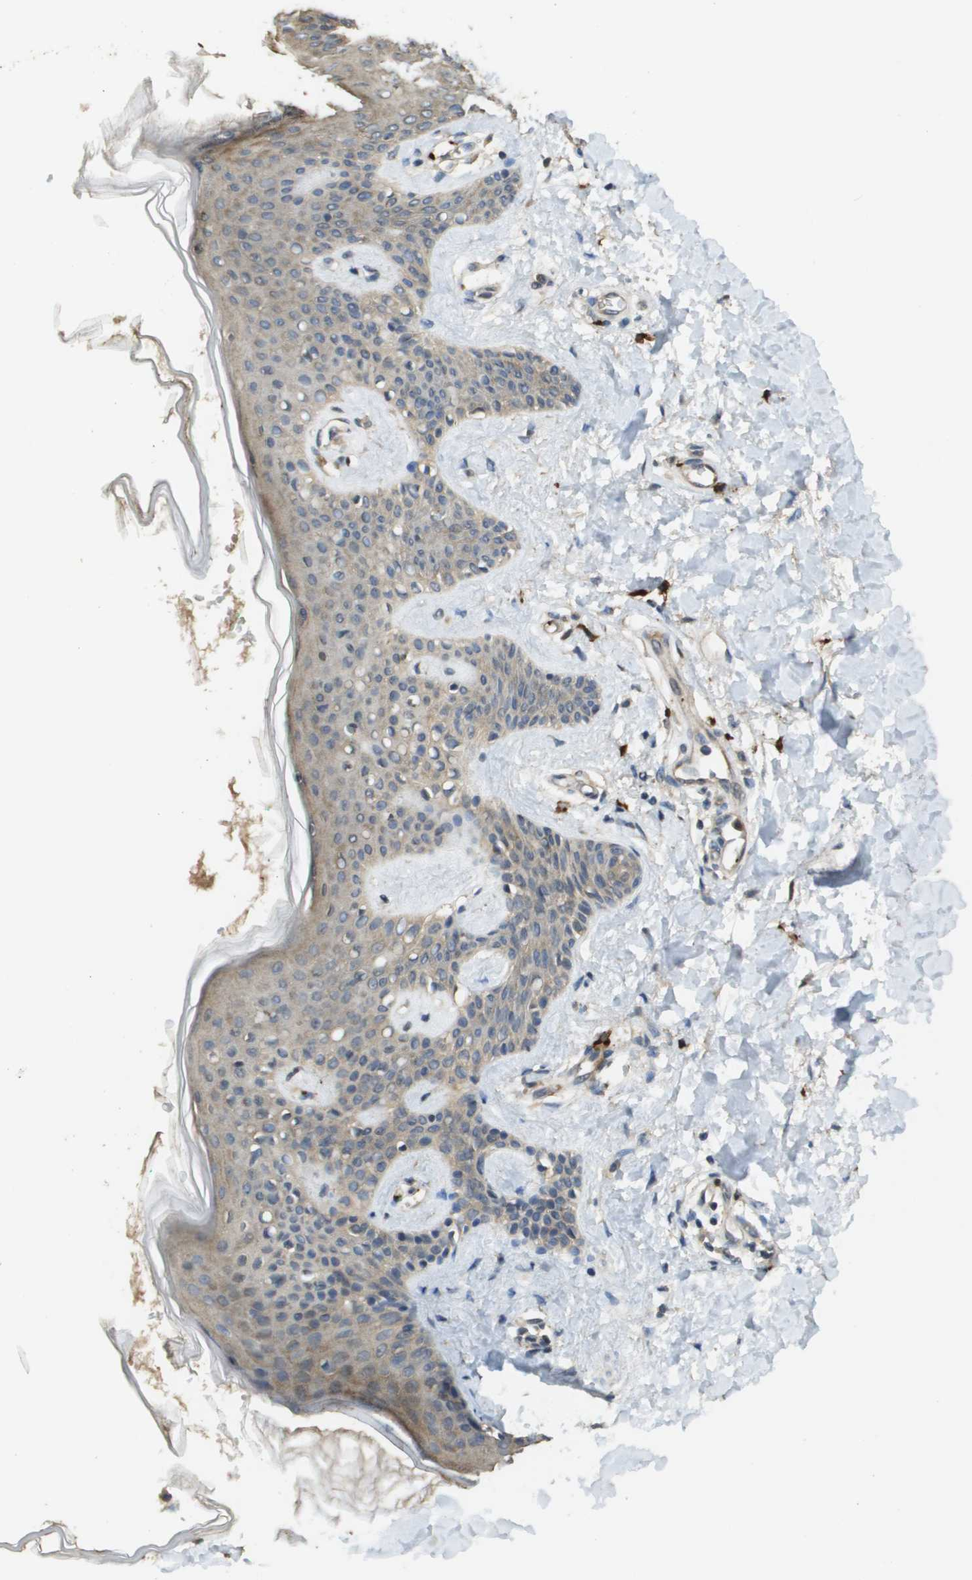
{"staining": {"intensity": "weak", "quantity": ">75%", "location": "cytoplasmic/membranous"}, "tissue": "skin", "cell_type": "Fibroblasts", "image_type": "normal", "snomed": [{"axis": "morphology", "description": "Normal tissue, NOS"}, {"axis": "topography", "description": "Skin"}], "caption": "Brown immunohistochemical staining in benign skin shows weak cytoplasmic/membranous positivity in about >75% of fibroblasts.", "gene": "RAB27B", "patient": {"sex": "male", "age": 16}}